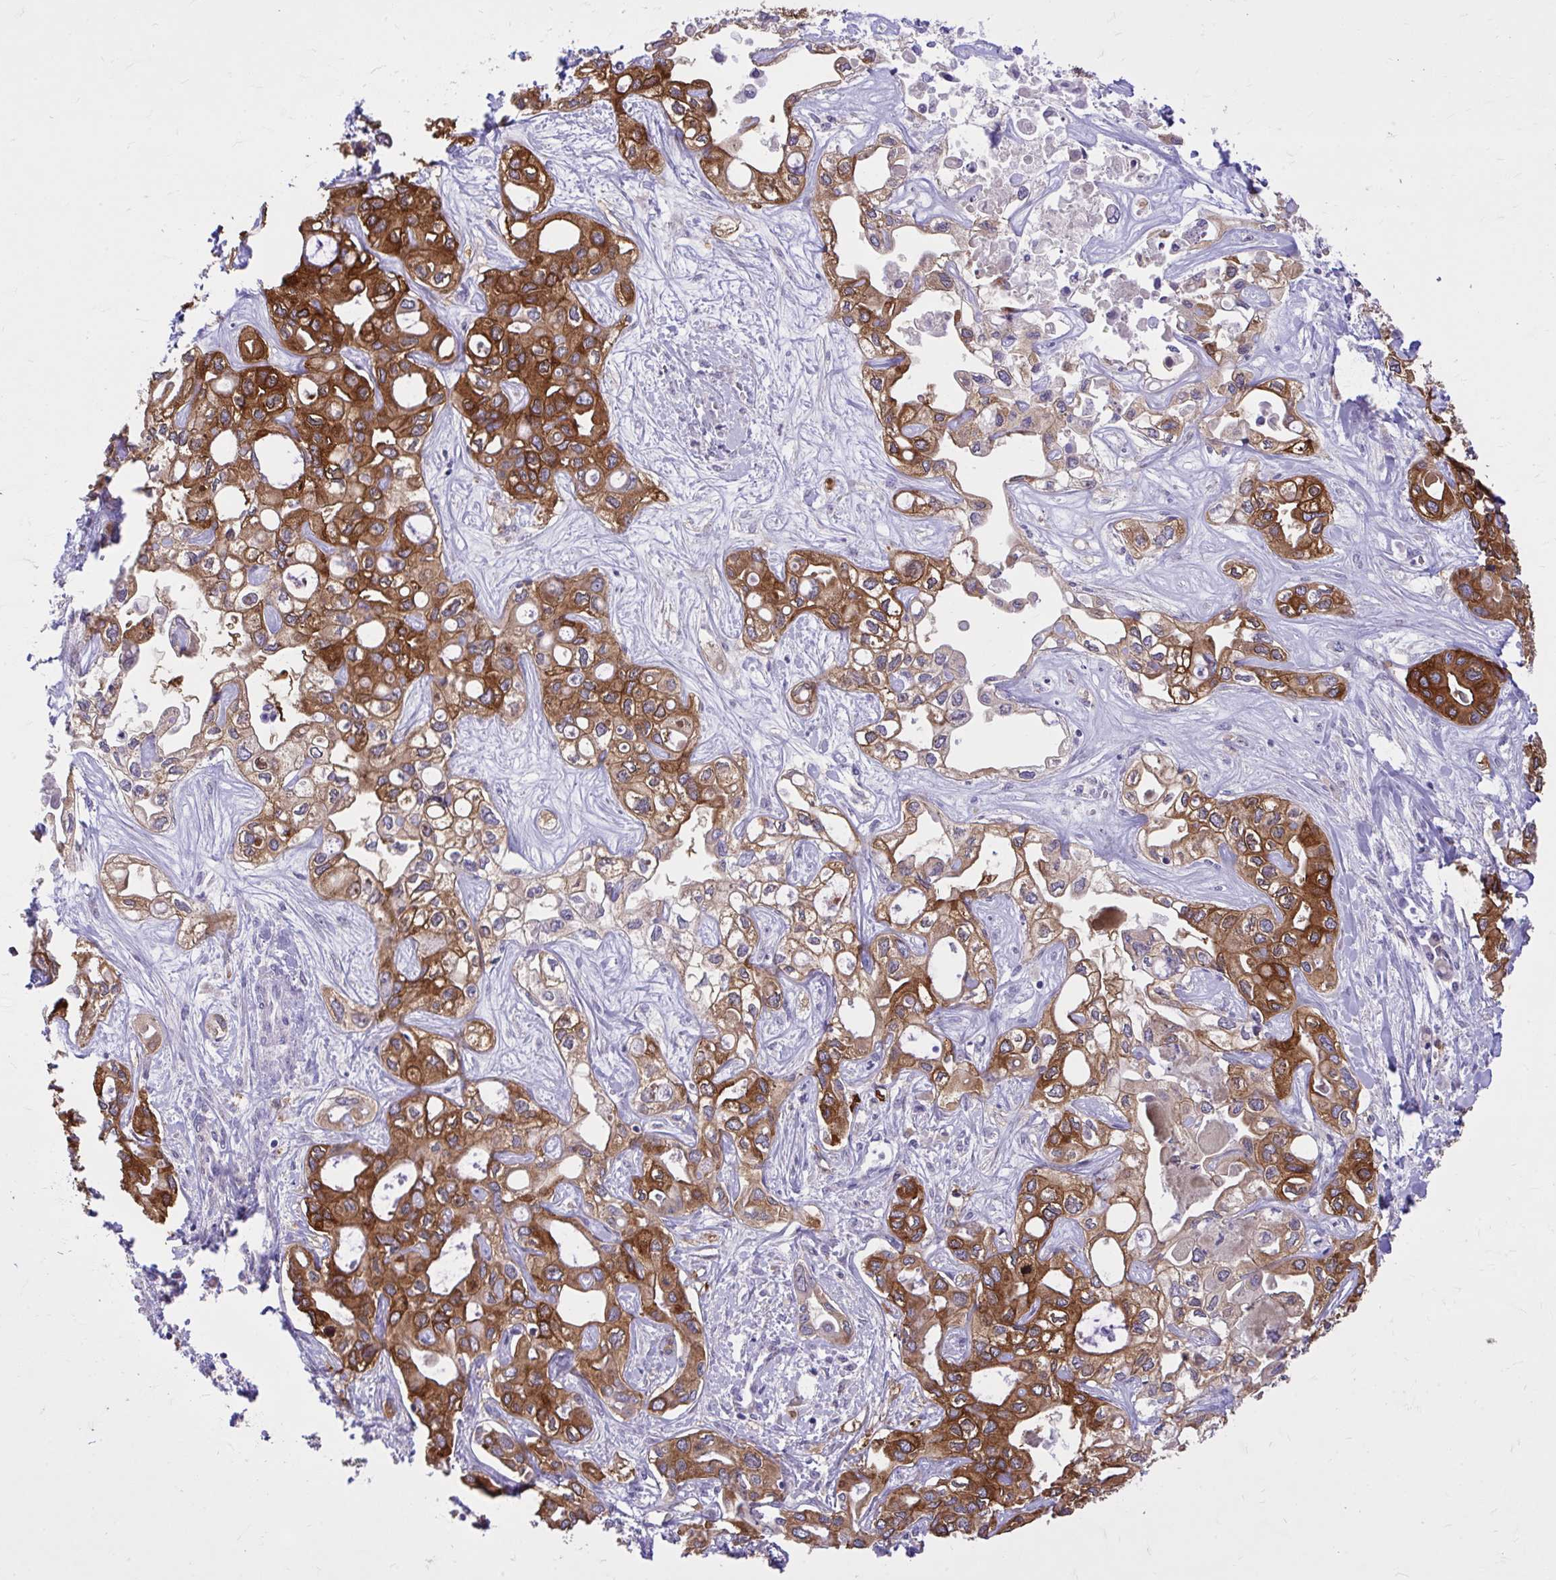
{"staining": {"intensity": "strong", "quantity": "25%-75%", "location": "cytoplasmic/membranous"}, "tissue": "liver cancer", "cell_type": "Tumor cells", "image_type": "cancer", "snomed": [{"axis": "morphology", "description": "Cholangiocarcinoma"}, {"axis": "topography", "description": "Liver"}], "caption": "A photomicrograph showing strong cytoplasmic/membranous positivity in about 25%-75% of tumor cells in cholangiocarcinoma (liver), as visualized by brown immunohistochemical staining.", "gene": "EPB41L1", "patient": {"sex": "female", "age": 64}}